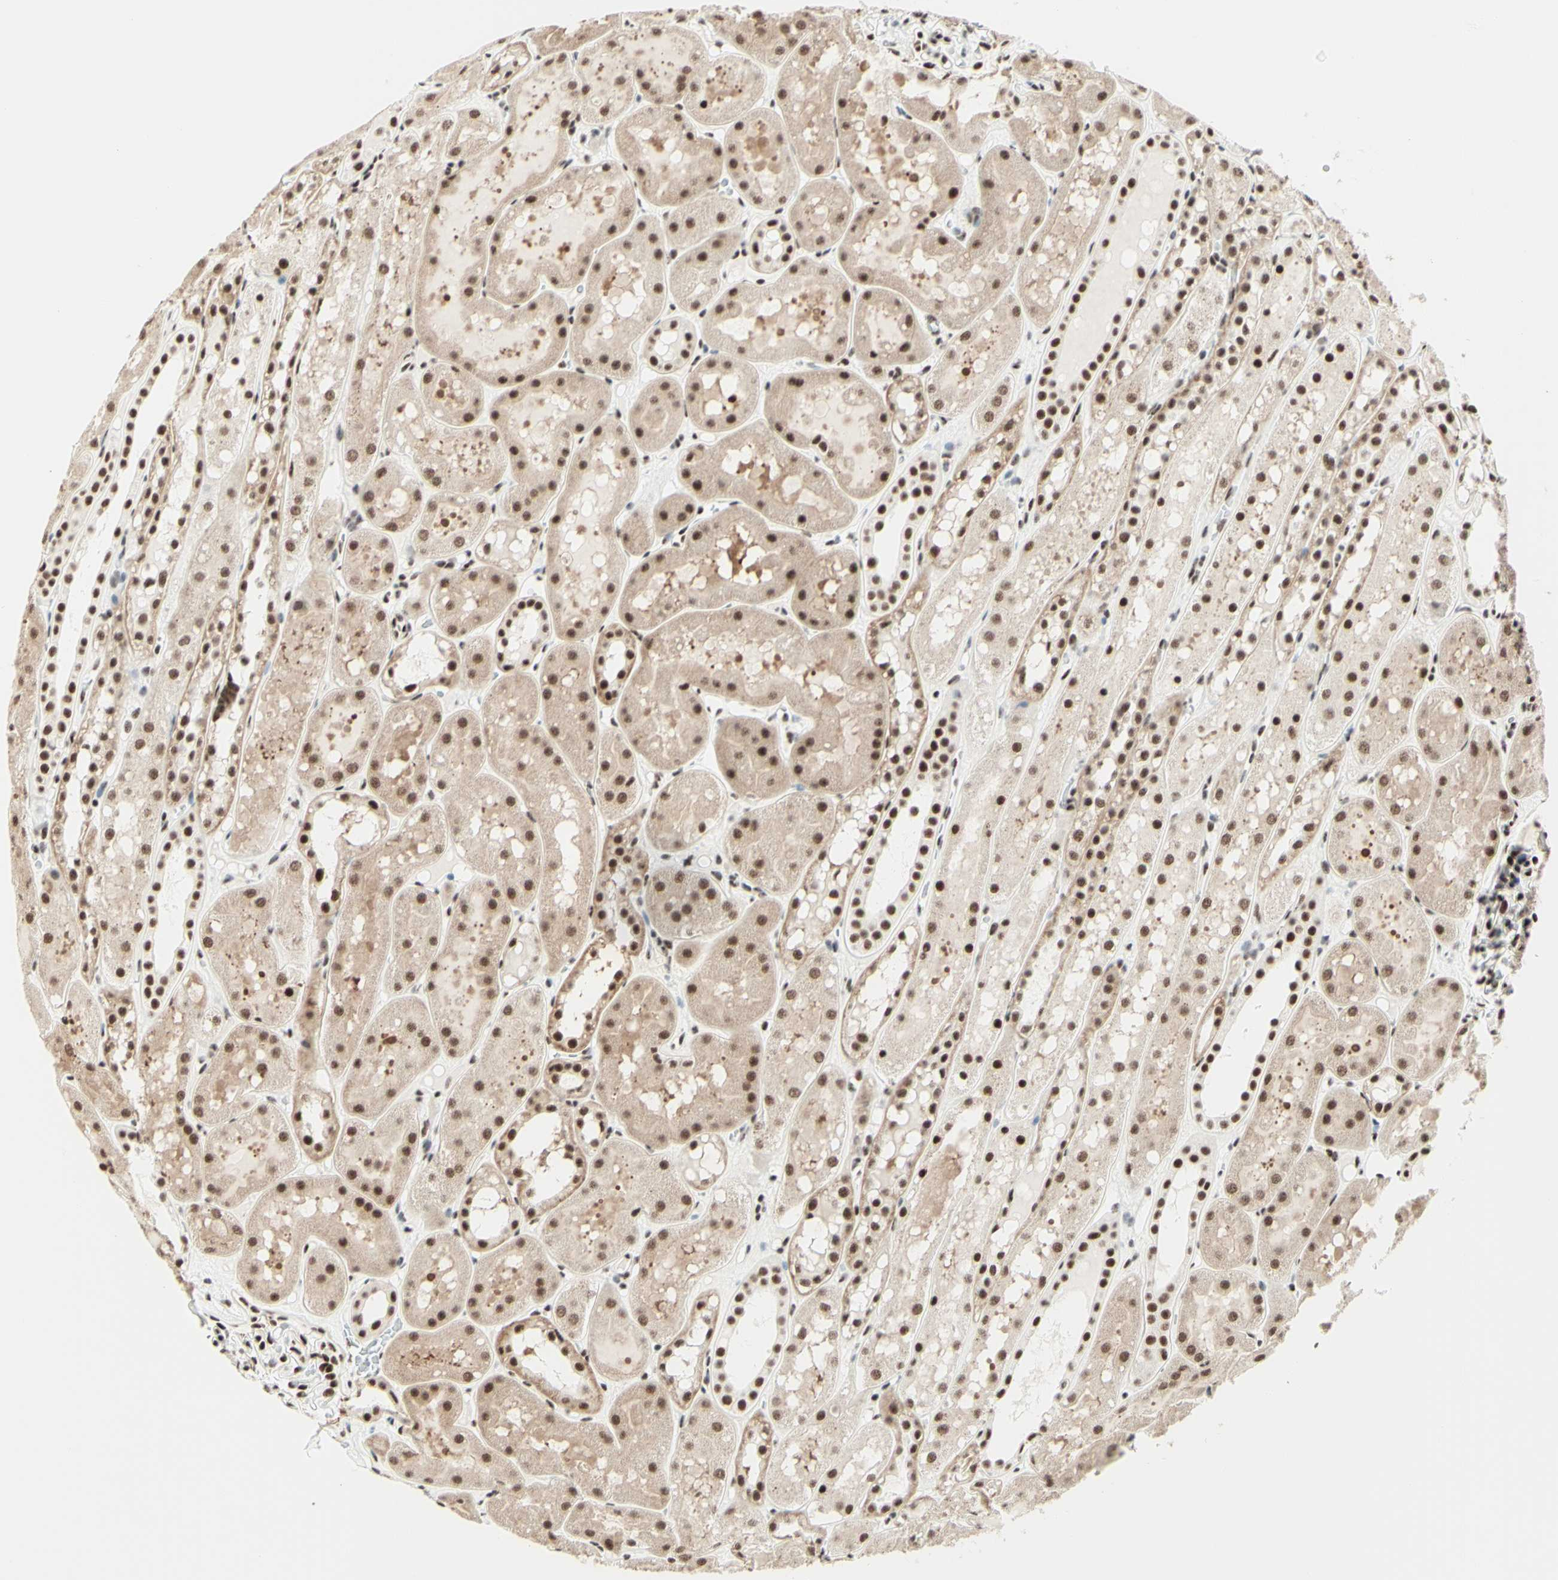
{"staining": {"intensity": "moderate", "quantity": ">75%", "location": "nuclear"}, "tissue": "kidney", "cell_type": "Cells in glomeruli", "image_type": "normal", "snomed": [{"axis": "morphology", "description": "Normal tissue, NOS"}, {"axis": "topography", "description": "Kidney"}, {"axis": "topography", "description": "Urinary bladder"}], "caption": "Immunohistochemistry of normal kidney reveals medium levels of moderate nuclear positivity in about >75% of cells in glomeruli.", "gene": "WTAP", "patient": {"sex": "male", "age": 16}}